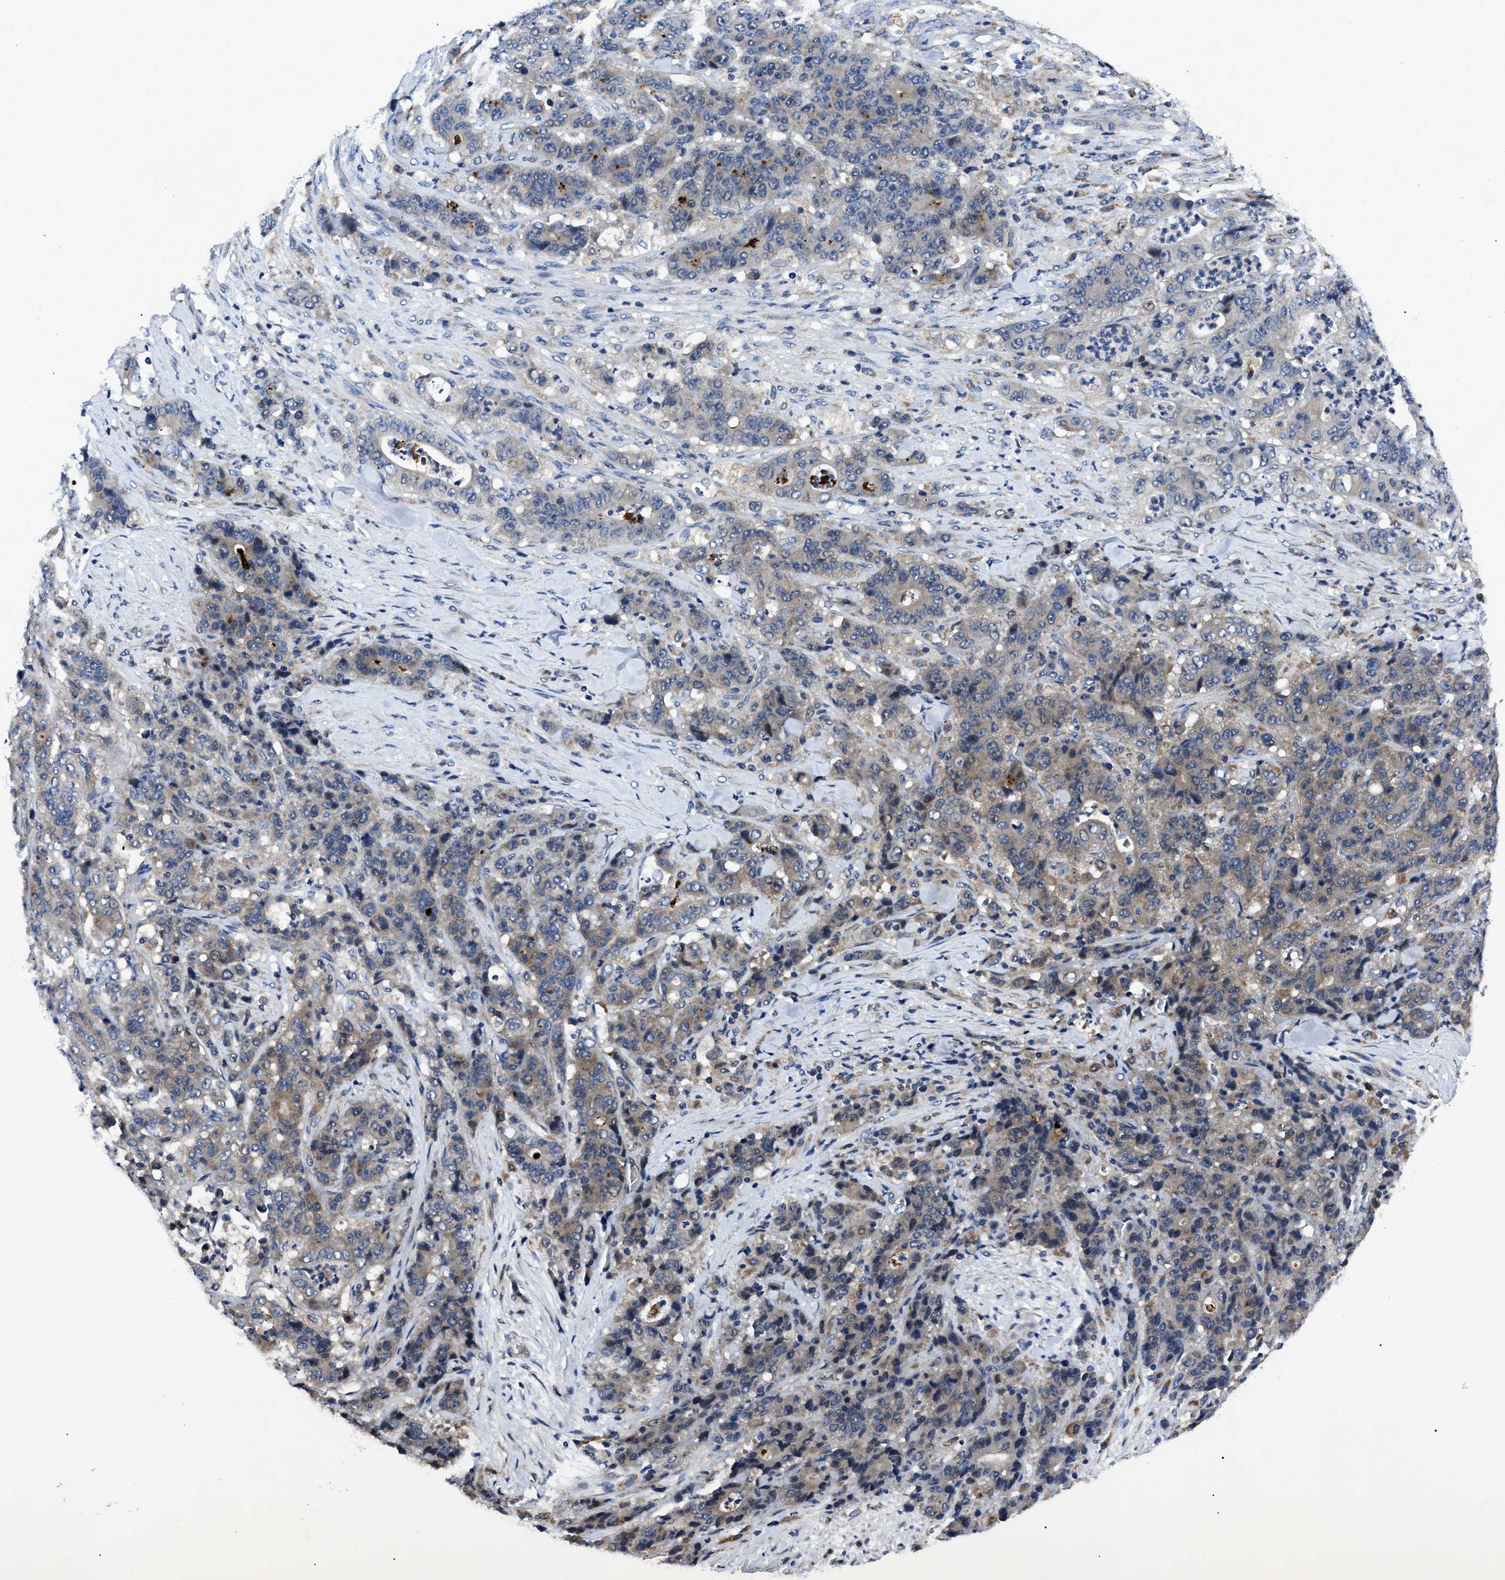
{"staining": {"intensity": "weak", "quantity": "25%-75%", "location": "cytoplasmic/membranous"}, "tissue": "stomach cancer", "cell_type": "Tumor cells", "image_type": "cancer", "snomed": [{"axis": "morphology", "description": "Adenocarcinoma, NOS"}, {"axis": "topography", "description": "Stomach"}], "caption": "Immunohistochemical staining of adenocarcinoma (stomach) demonstrates low levels of weak cytoplasmic/membranous protein staining in about 25%-75% of tumor cells.", "gene": "GET4", "patient": {"sex": "female", "age": 73}}